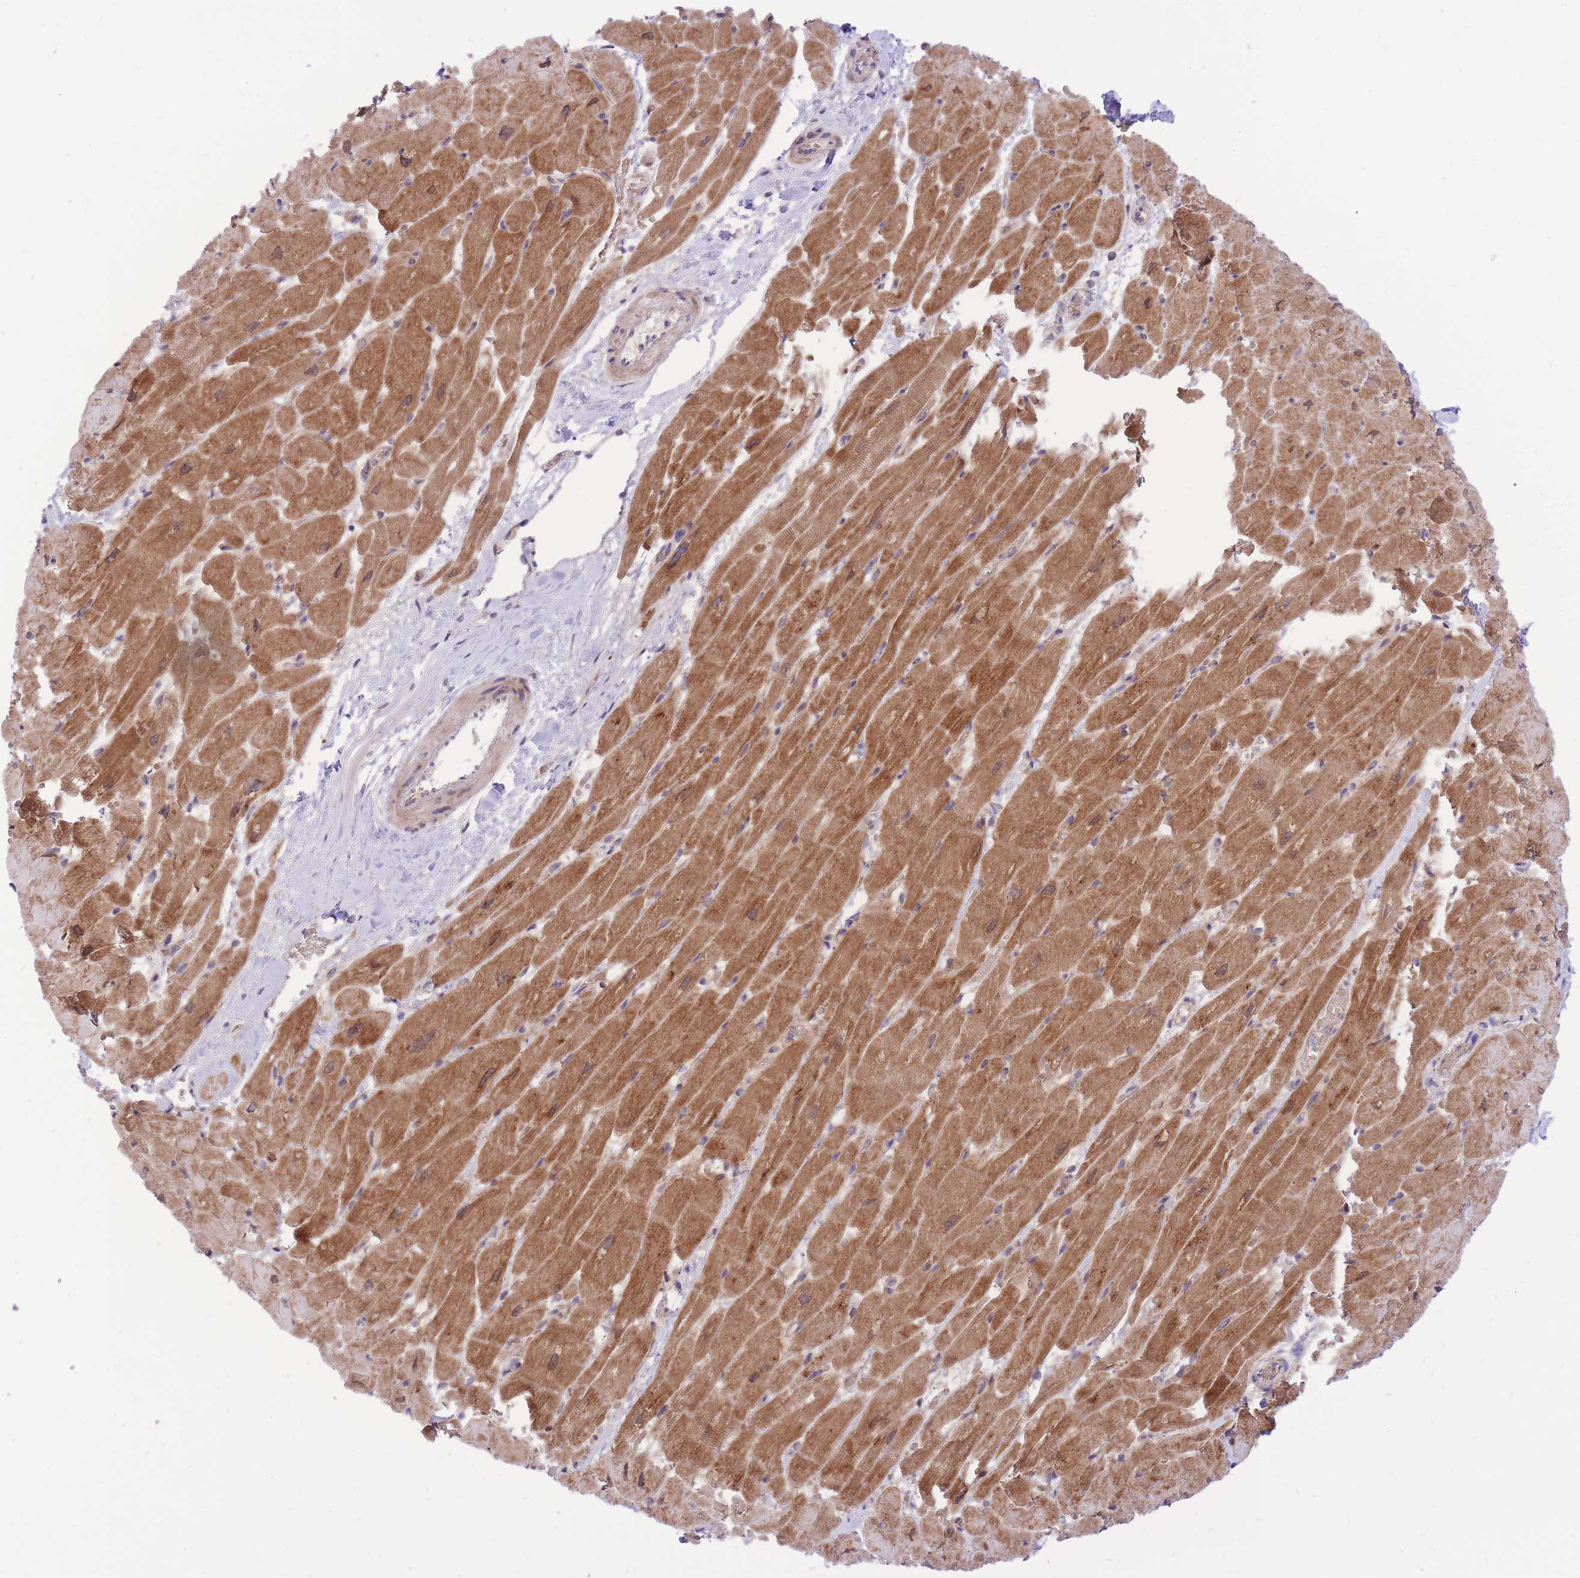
{"staining": {"intensity": "moderate", "quantity": ">75%", "location": "cytoplasmic/membranous"}, "tissue": "heart muscle", "cell_type": "Cardiomyocytes", "image_type": "normal", "snomed": [{"axis": "morphology", "description": "Normal tissue, NOS"}, {"axis": "topography", "description": "Heart"}], "caption": "The immunohistochemical stain highlights moderate cytoplasmic/membranous staining in cardiomyocytes of unremarkable heart muscle. Immunohistochemistry stains the protein of interest in brown and the nuclei are stained blue.", "gene": "MINDY2", "patient": {"sex": "male", "age": 37}}